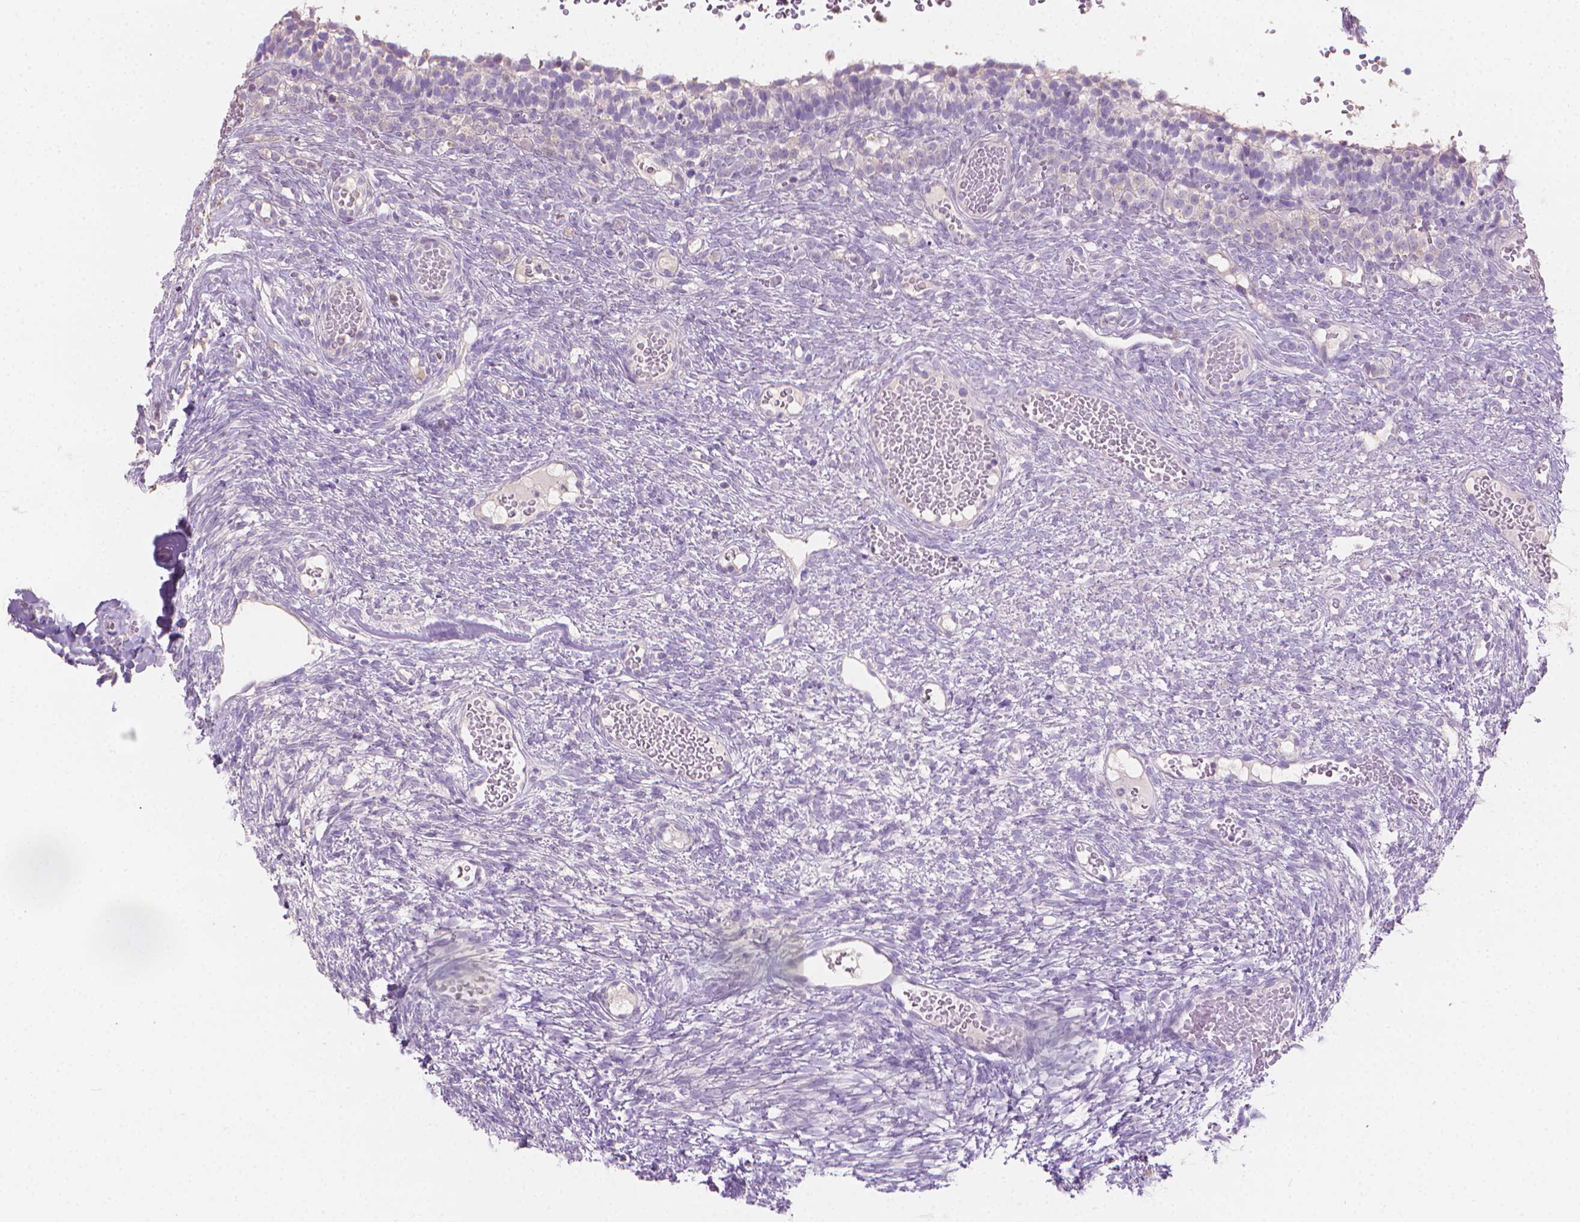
{"staining": {"intensity": "negative", "quantity": "none", "location": "none"}, "tissue": "ovary", "cell_type": "Follicle cells", "image_type": "normal", "snomed": [{"axis": "morphology", "description": "Normal tissue, NOS"}, {"axis": "topography", "description": "Ovary"}], "caption": "Immunohistochemistry histopathology image of benign ovary: human ovary stained with DAB exhibits no significant protein expression in follicle cells. (Brightfield microscopy of DAB immunohistochemistry at high magnification).", "gene": "CABCOCO1", "patient": {"sex": "female", "age": 34}}